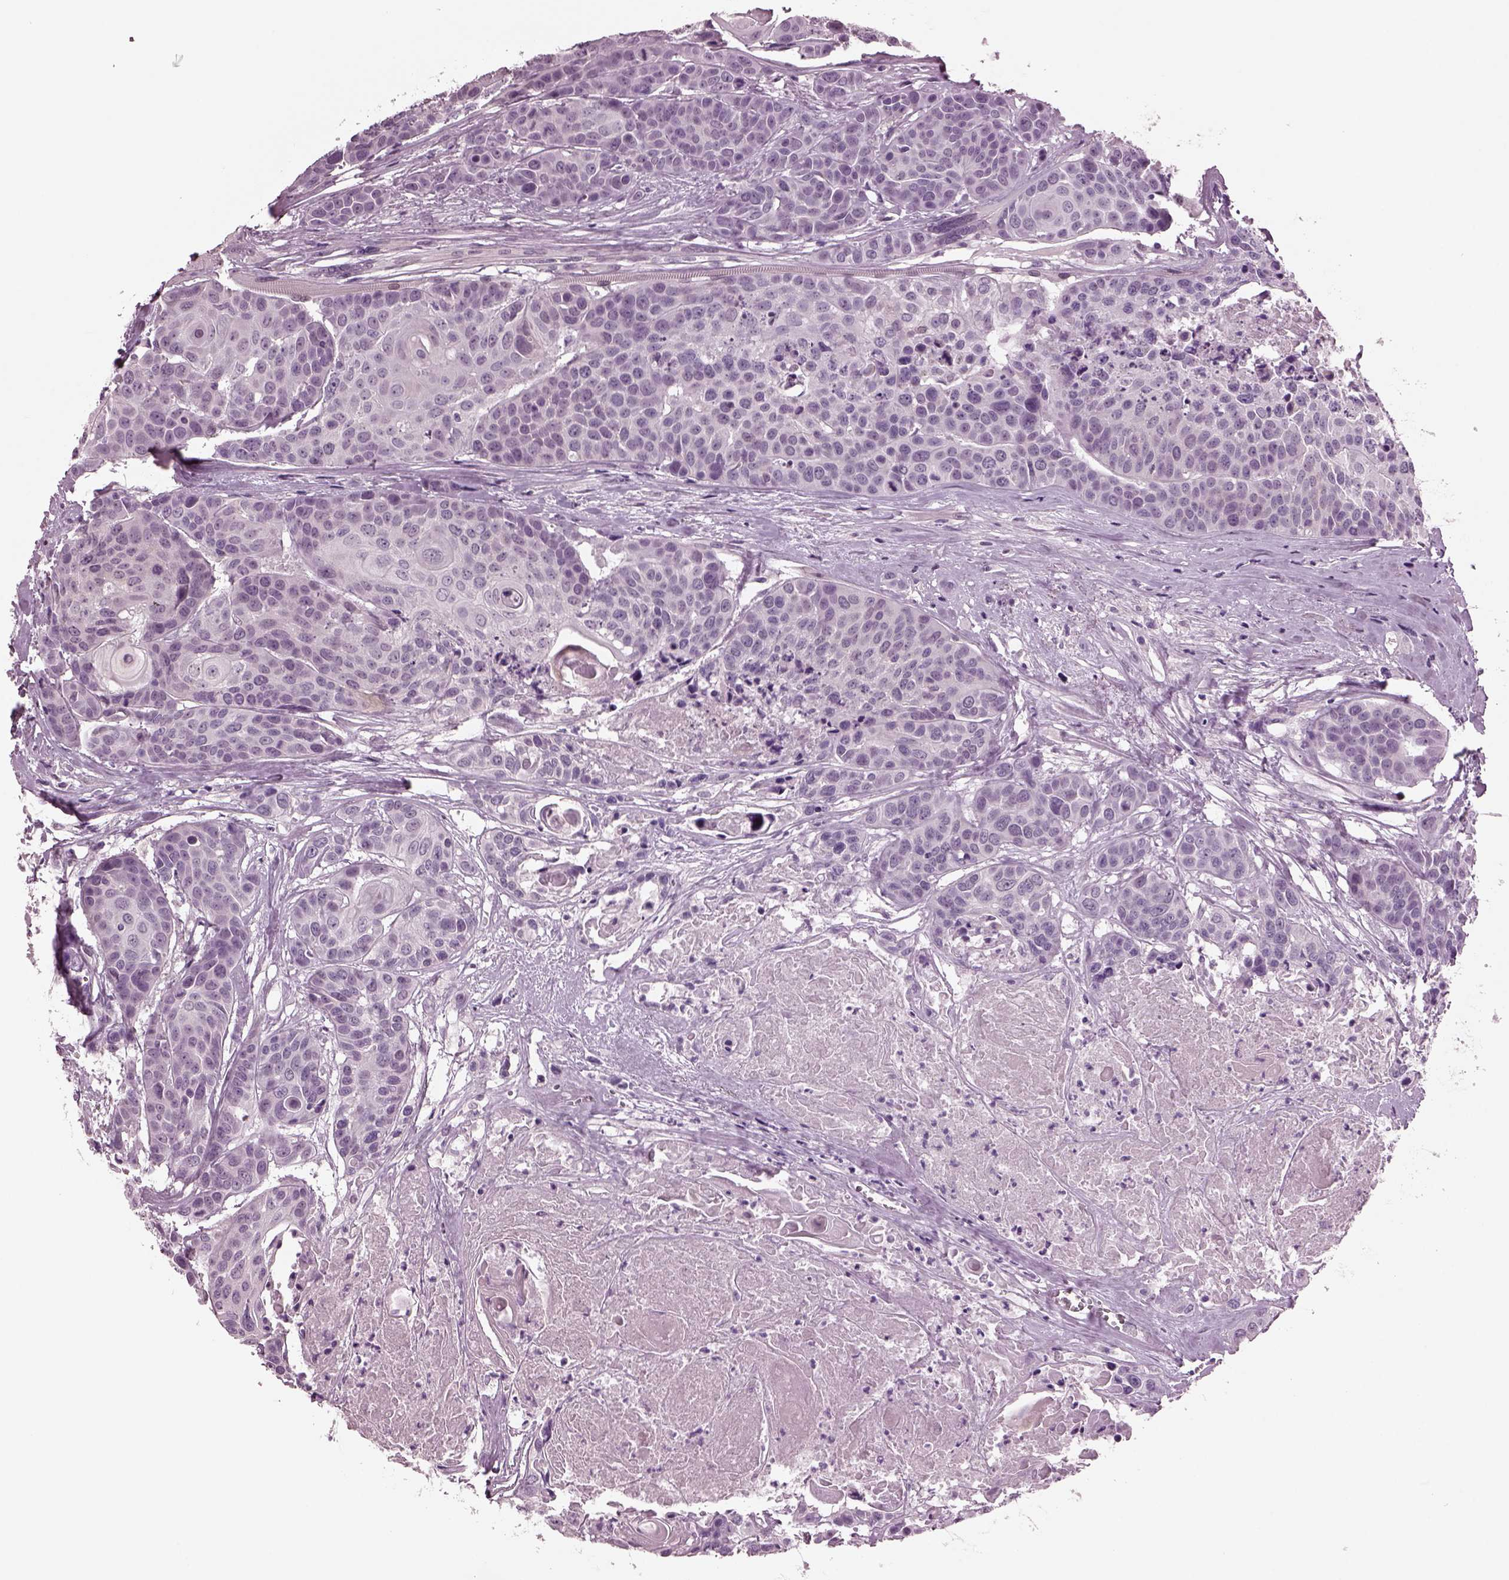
{"staining": {"intensity": "negative", "quantity": "none", "location": "none"}, "tissue": "head and neck cancer", "cell_type": "Tumor cells", "image_type": "cancer", "snomed": [{"axis": "morphology", "description": "Squamous cell carcinoma, NOS"}, {"axis": "topography", "description": "Oral tissue"}, {"axis": "topography", "description": "Head-Neck"}], "caption": "Histopathology image shows no significant protein positivity in tumor cells of head and neck squamous cell carcinoma. The staining is performed using DAB brown chromogen with nuclei counter-stained in using hematoxylin.", "gene": "MIB2", "patient": {"sex": "male", "age": 56}}